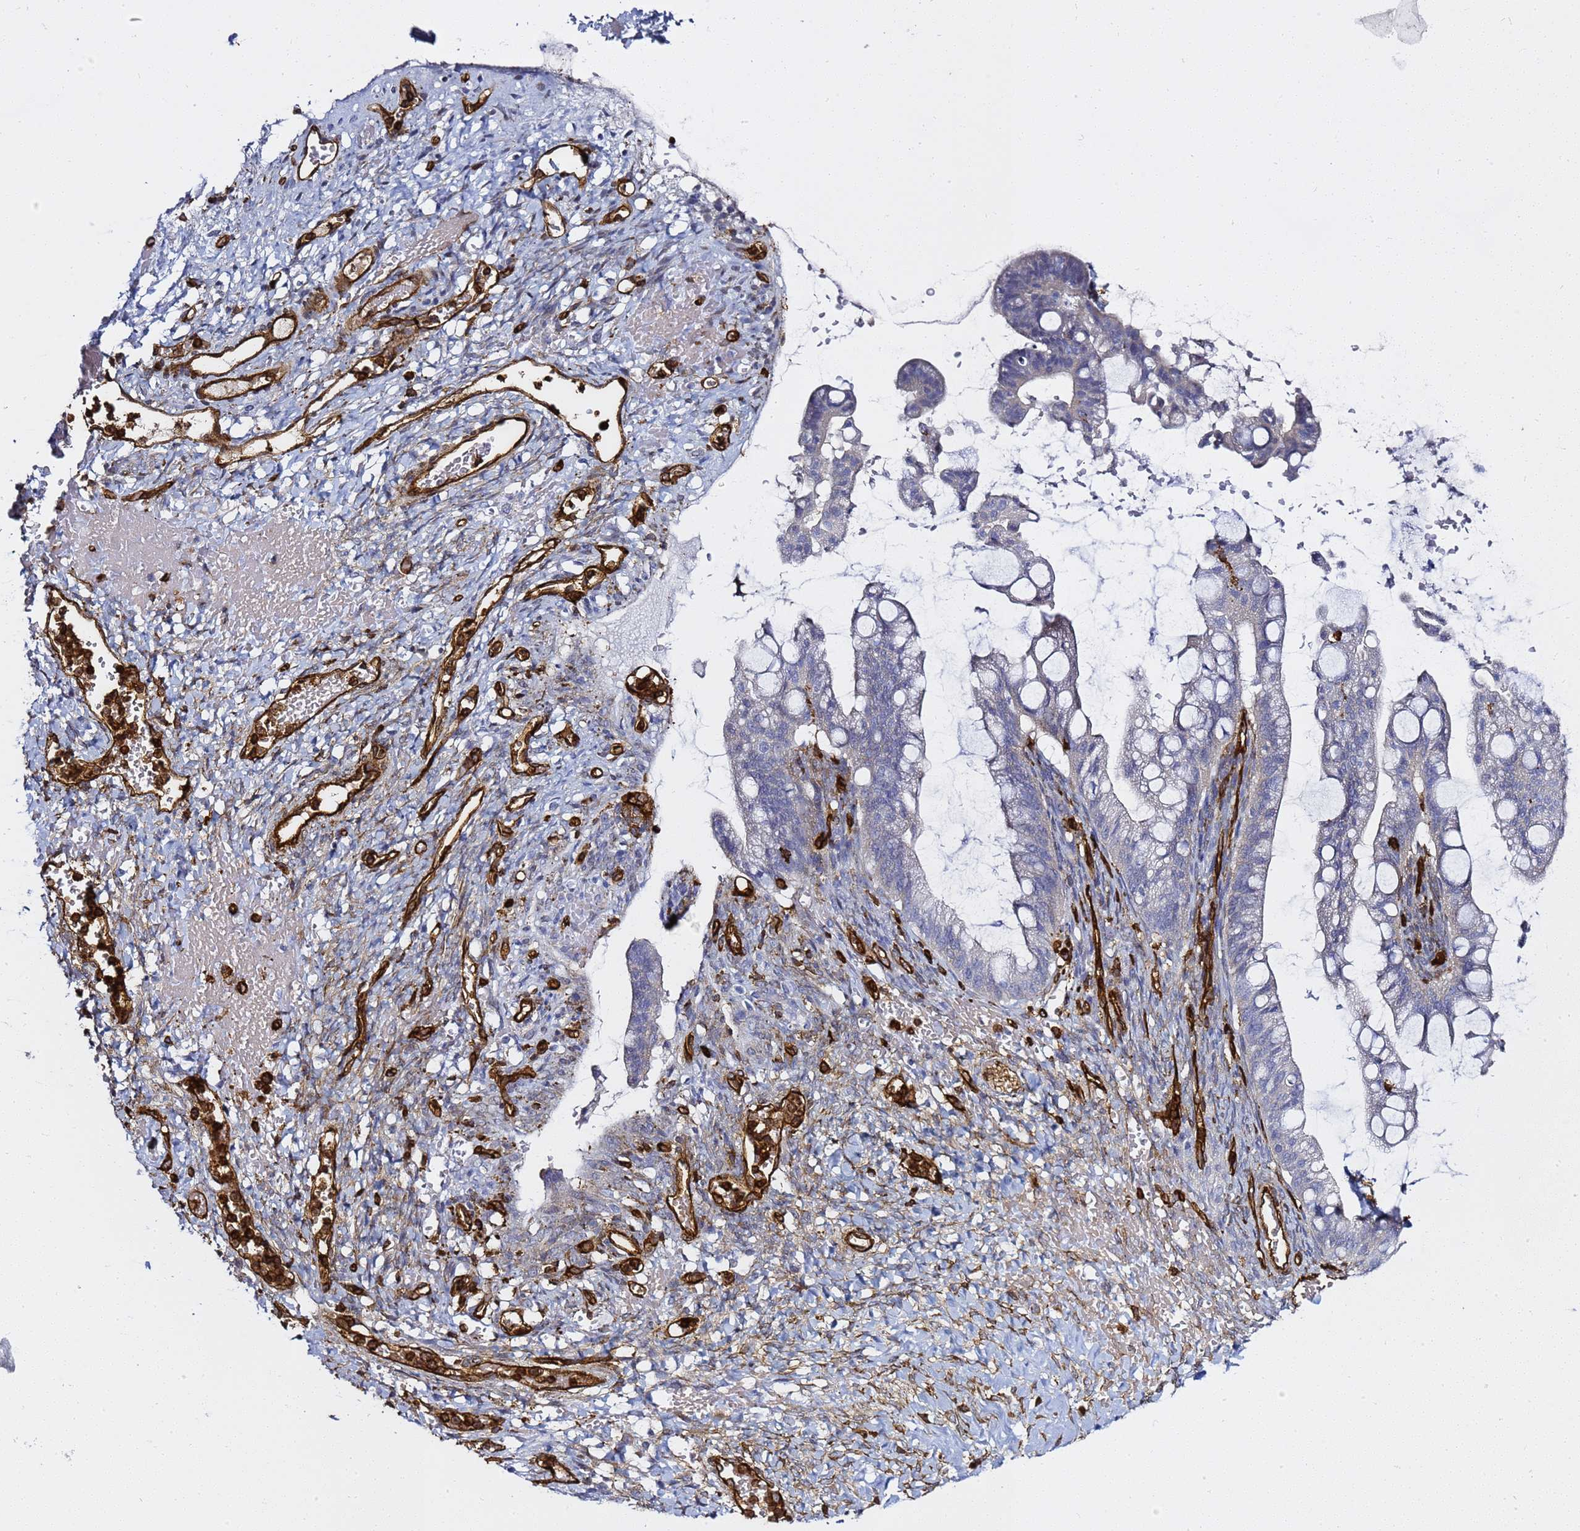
{"staining": {"intensity": "negative", "quantity": "none", "location": "none"}, "tissue": "ovarian cancer", "cell_type": "Tumor cells", "image_type": "cancer", "snomed": [{"axis": "morphology", "description": "Cystadenocarcinoma, mucinous, NOS"}, {"axis": "topography", "description": "Ovary"}], "caption": "Micrograph shows no protein expression in tumor cells of ovarian mucinous cystadenocarcinoma tissue. Brightfield microscopy of immunohistochemistry (IHC) stained with DAB (3,3'-diaminobenzidine) (brown) and hematoxylin (blue), captured at high magnification.", "gene": "ZBTB8OS", "patient": {"sex": "female", "age": 73}}